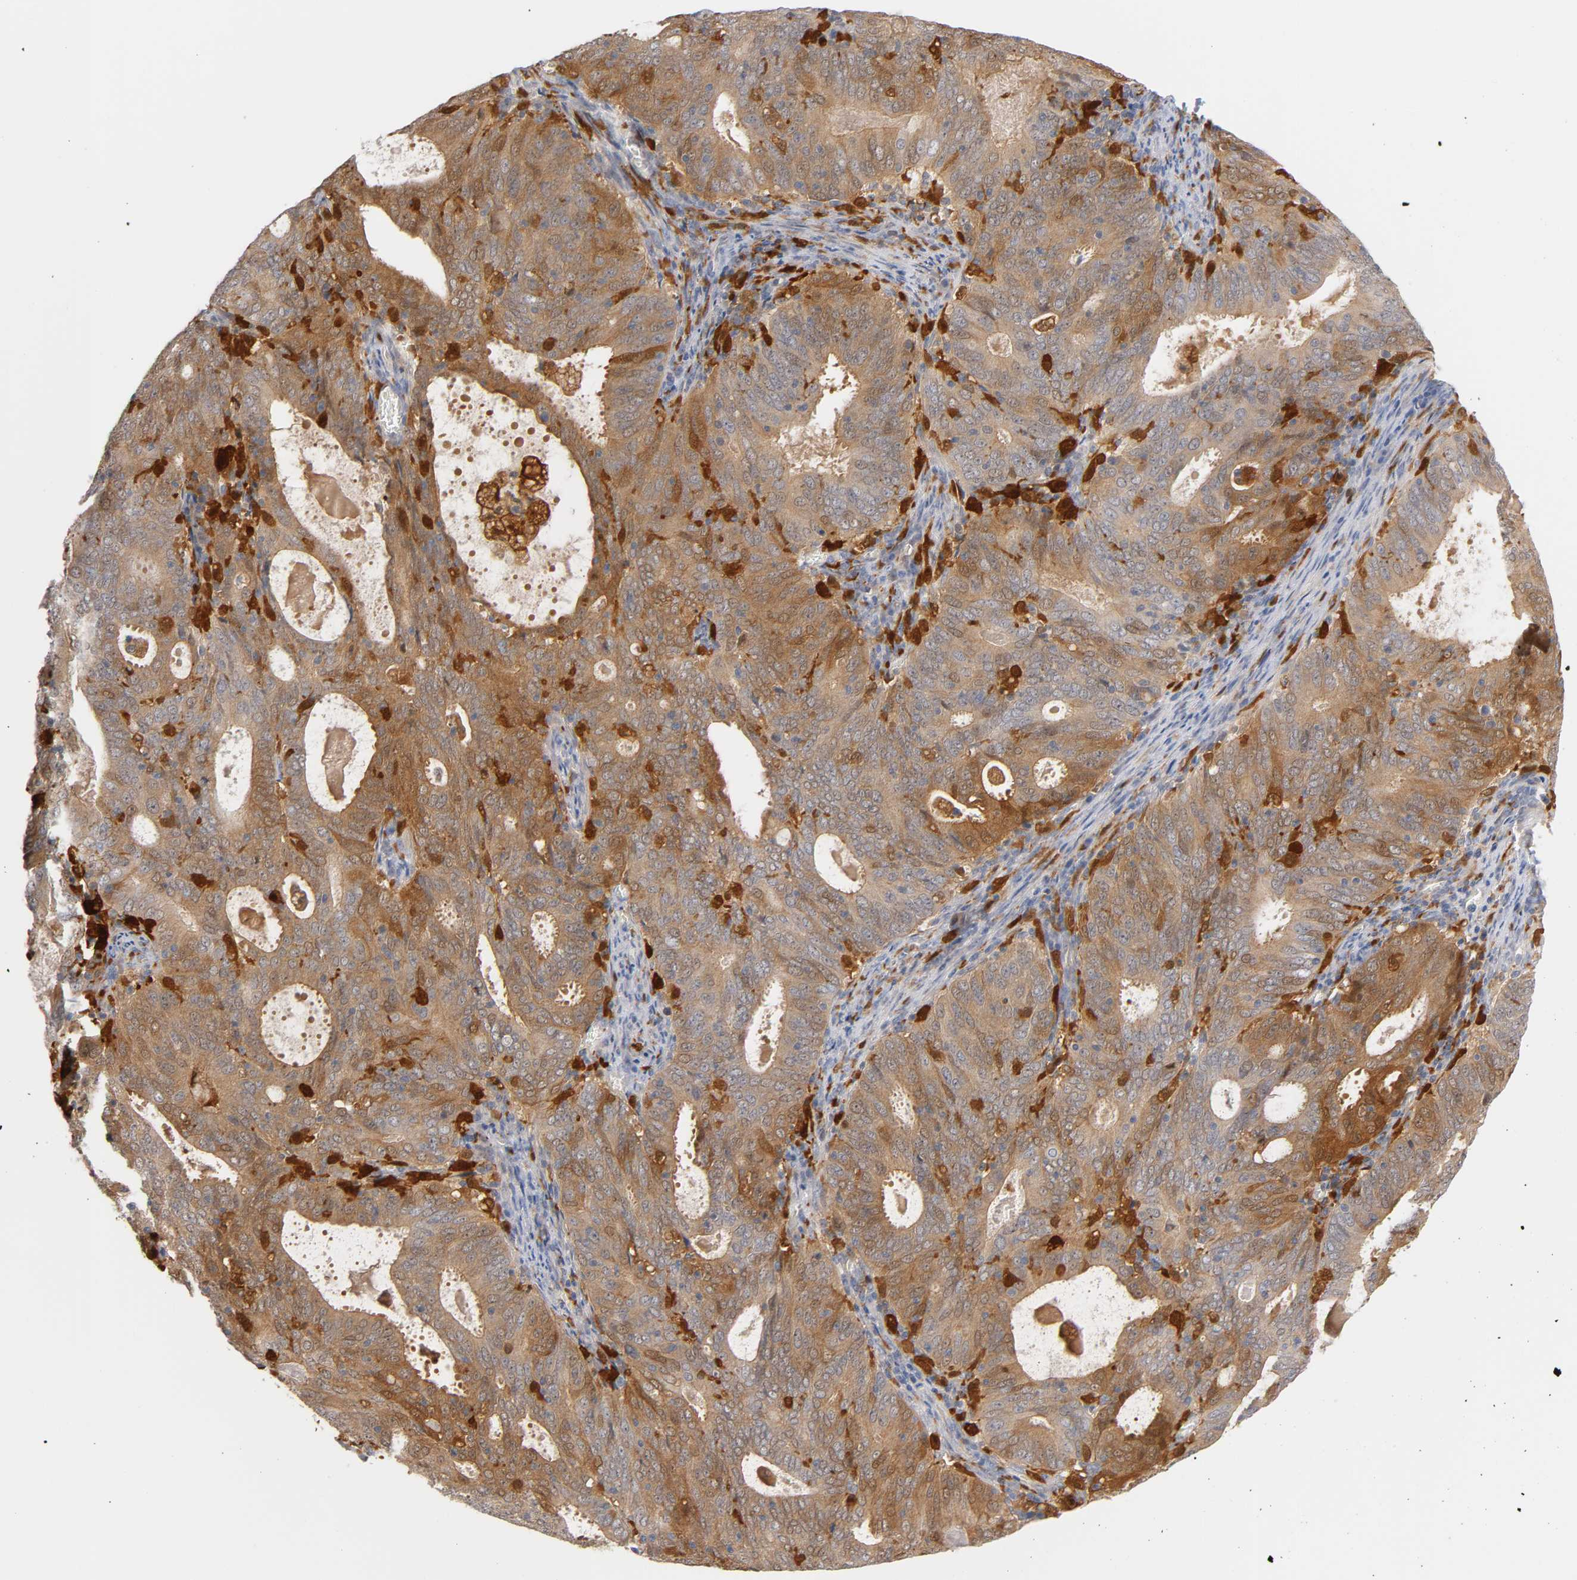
{"staining": {"intensity": "moderate", "quantity": "25%-75%", "location": "cytoplasmic/membranous,nuclear"}, "tissue": "cervical cancer", "cell_type": "Tumor cells", "image_type": "cancer", "snomed": [{"axis": "morphology", "description": "Adenocarcinoma, NOS"}, {"axis": "topography", "description": "Cervix"}], "caption": "Adenocarcinoma (cervical) tissue demonstrates moderate cytoplasmic/membranous and nuclear expression in about 25%-75% of tumor cells, visualized by immunohistochemistry.", "gene": "IL18", "patient": {"sex": "female", "age": 44}}